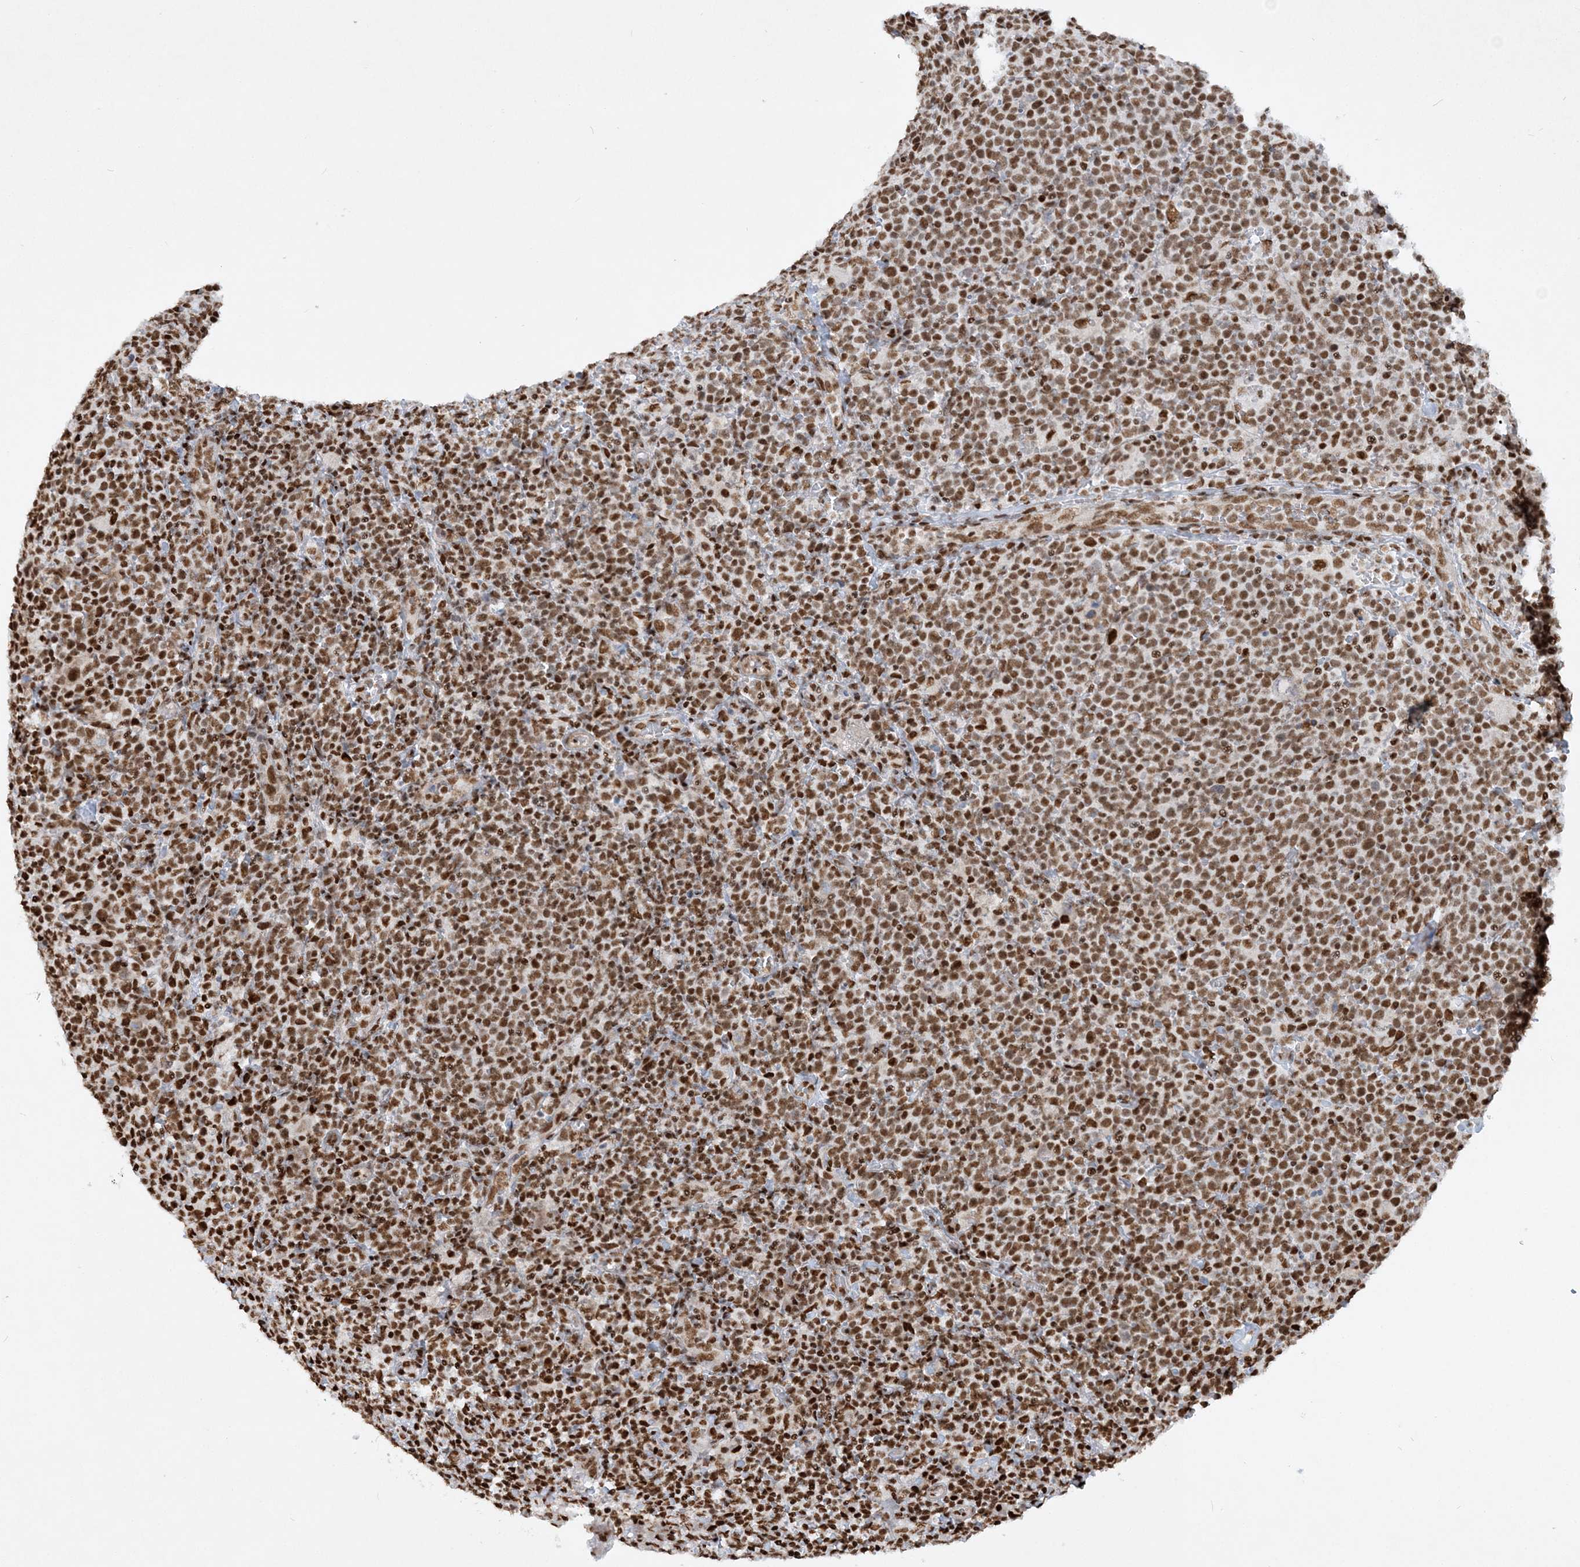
{"staining": {"intensity": "moderate", "quantity": ">75%", "location": "nuclear"}, "tissue": "lymphoma", "cell_type": "Tumor cells", "image_type": "cancer", "snomed": [{"axis": "morphology", "description": "Malignant lymphoma, non-Hodgkin's type, High grade"}, {"axis": "topography", "description": "Lymph node"}], "caption": "Immunohistochemistry histopathology image of neoplastic tissue: lymphoma stained using immunohistochemistry exhibits medium levels of moderate protein expression localized specifically in the nuclear of tumor cells, appearing as a nuclear brown color.", "gene": "DELE1", "patient": {"sex": "male", "age": 61}}